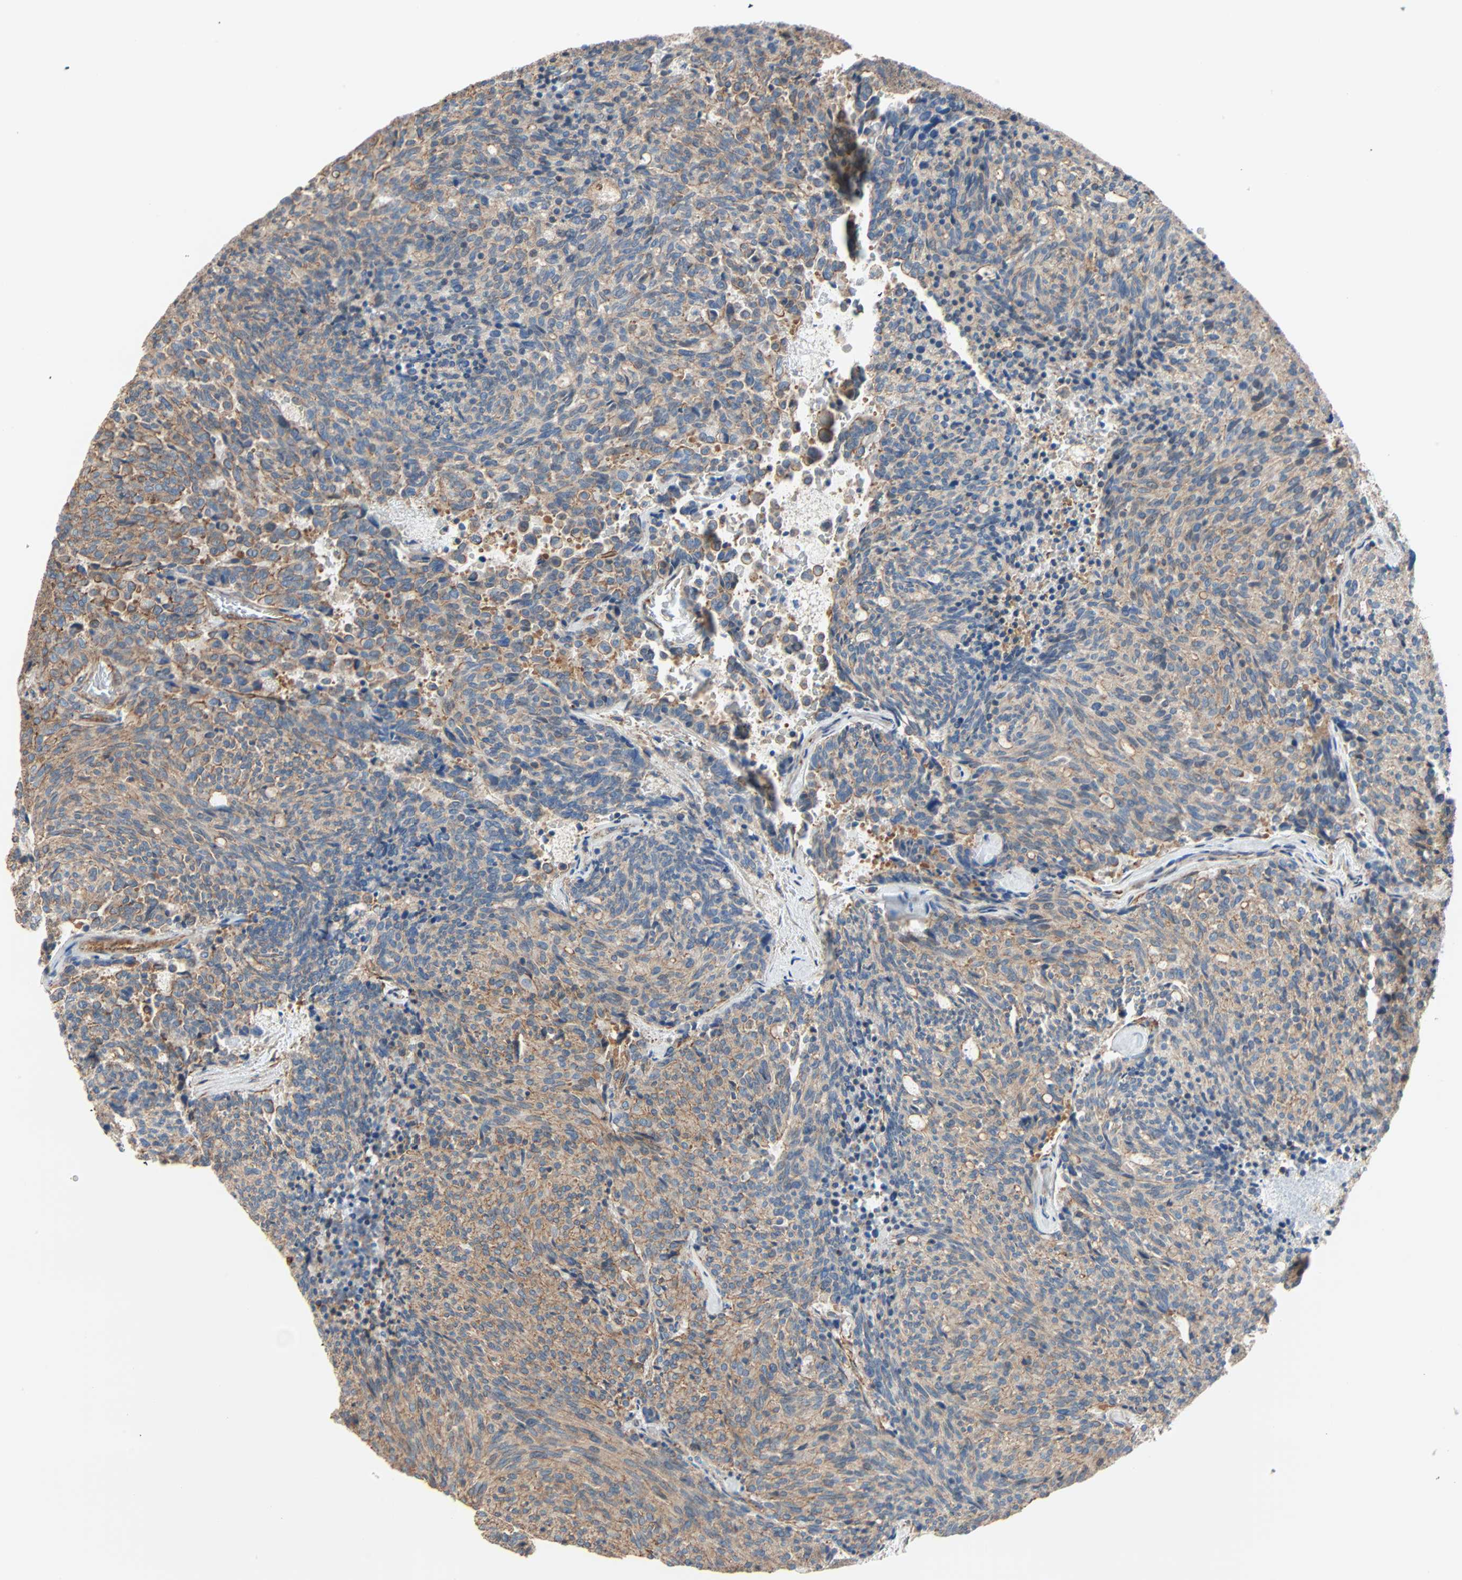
{"staining": {"intensity": "weak", "quantity": "25%-75%", "location": "cytoplasmic/membranous"}, "tissue": "carcinoid", "cell_type": "Tumor cells", "image_type": "cancer", "snomed": [{"axis": "morphology", "description": "Carcinoid, malignant, NOS"}, {"axis": "topography", "description": "Pancreas"}], "caption": "Tumor cells show low levels of weak cytoplasmic/membranous staining in about 25%-75% of cells in carcinoid (malignant).", "gene": "GALNT10", "patient": {"sex": "female", "age": 54}}